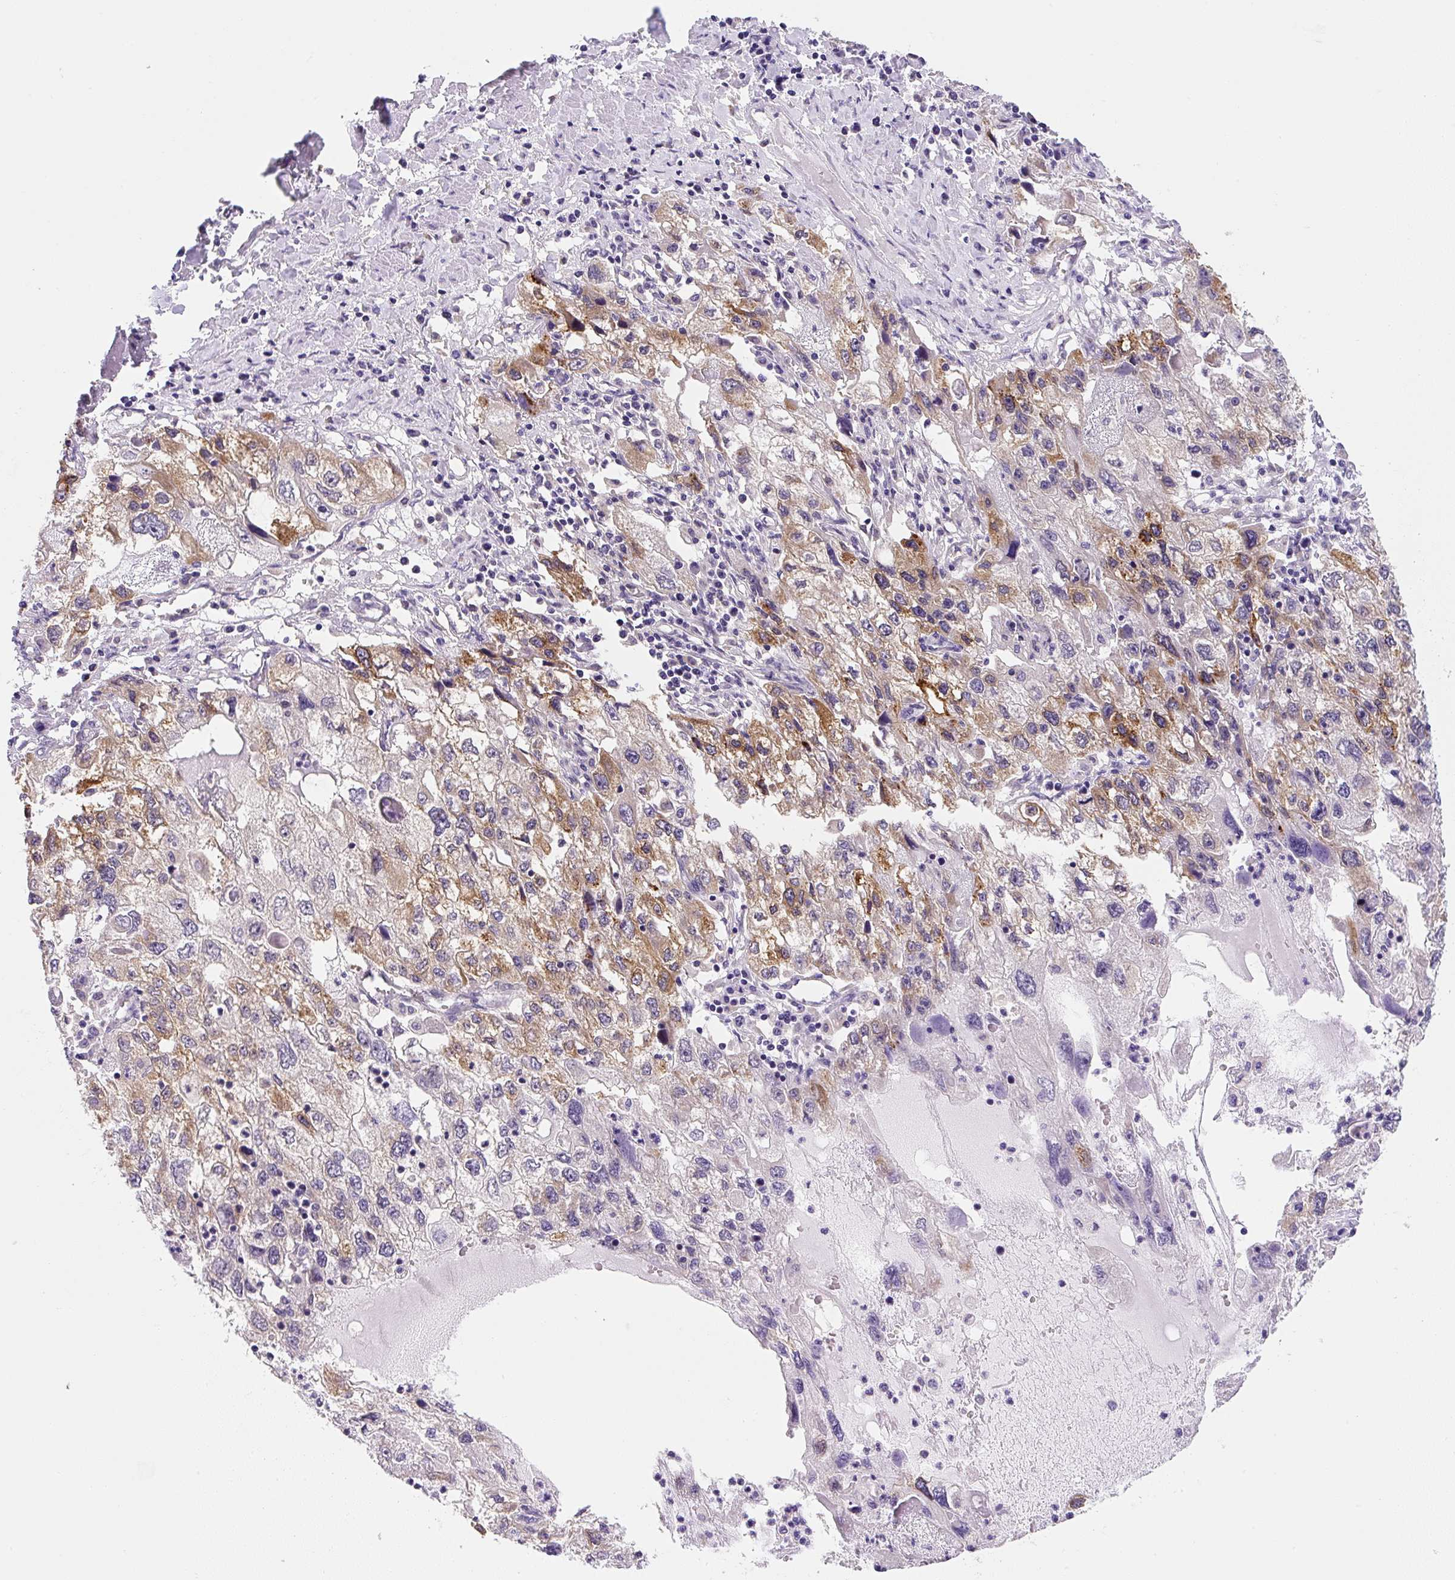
{"staining": {"intensity": "moderate", "quantity": "<25%", "location": "cytoplasmic/membranous"}, "tissue": "endometrial cancer", "cell_type": "Tumor cells", "image_type": "cancer", "snomed": [{"axis": "morphology", "description": "Adenocarcinoma, NOS"}, {"axis": "topography", "description": "Endometrium"}], "caption": "Human endometrial cancer stained with a protein marker shows moderate staining in tumor cells.", "gene": "PLA2G4A", "patient": {"sex": "female", "age": 49}}